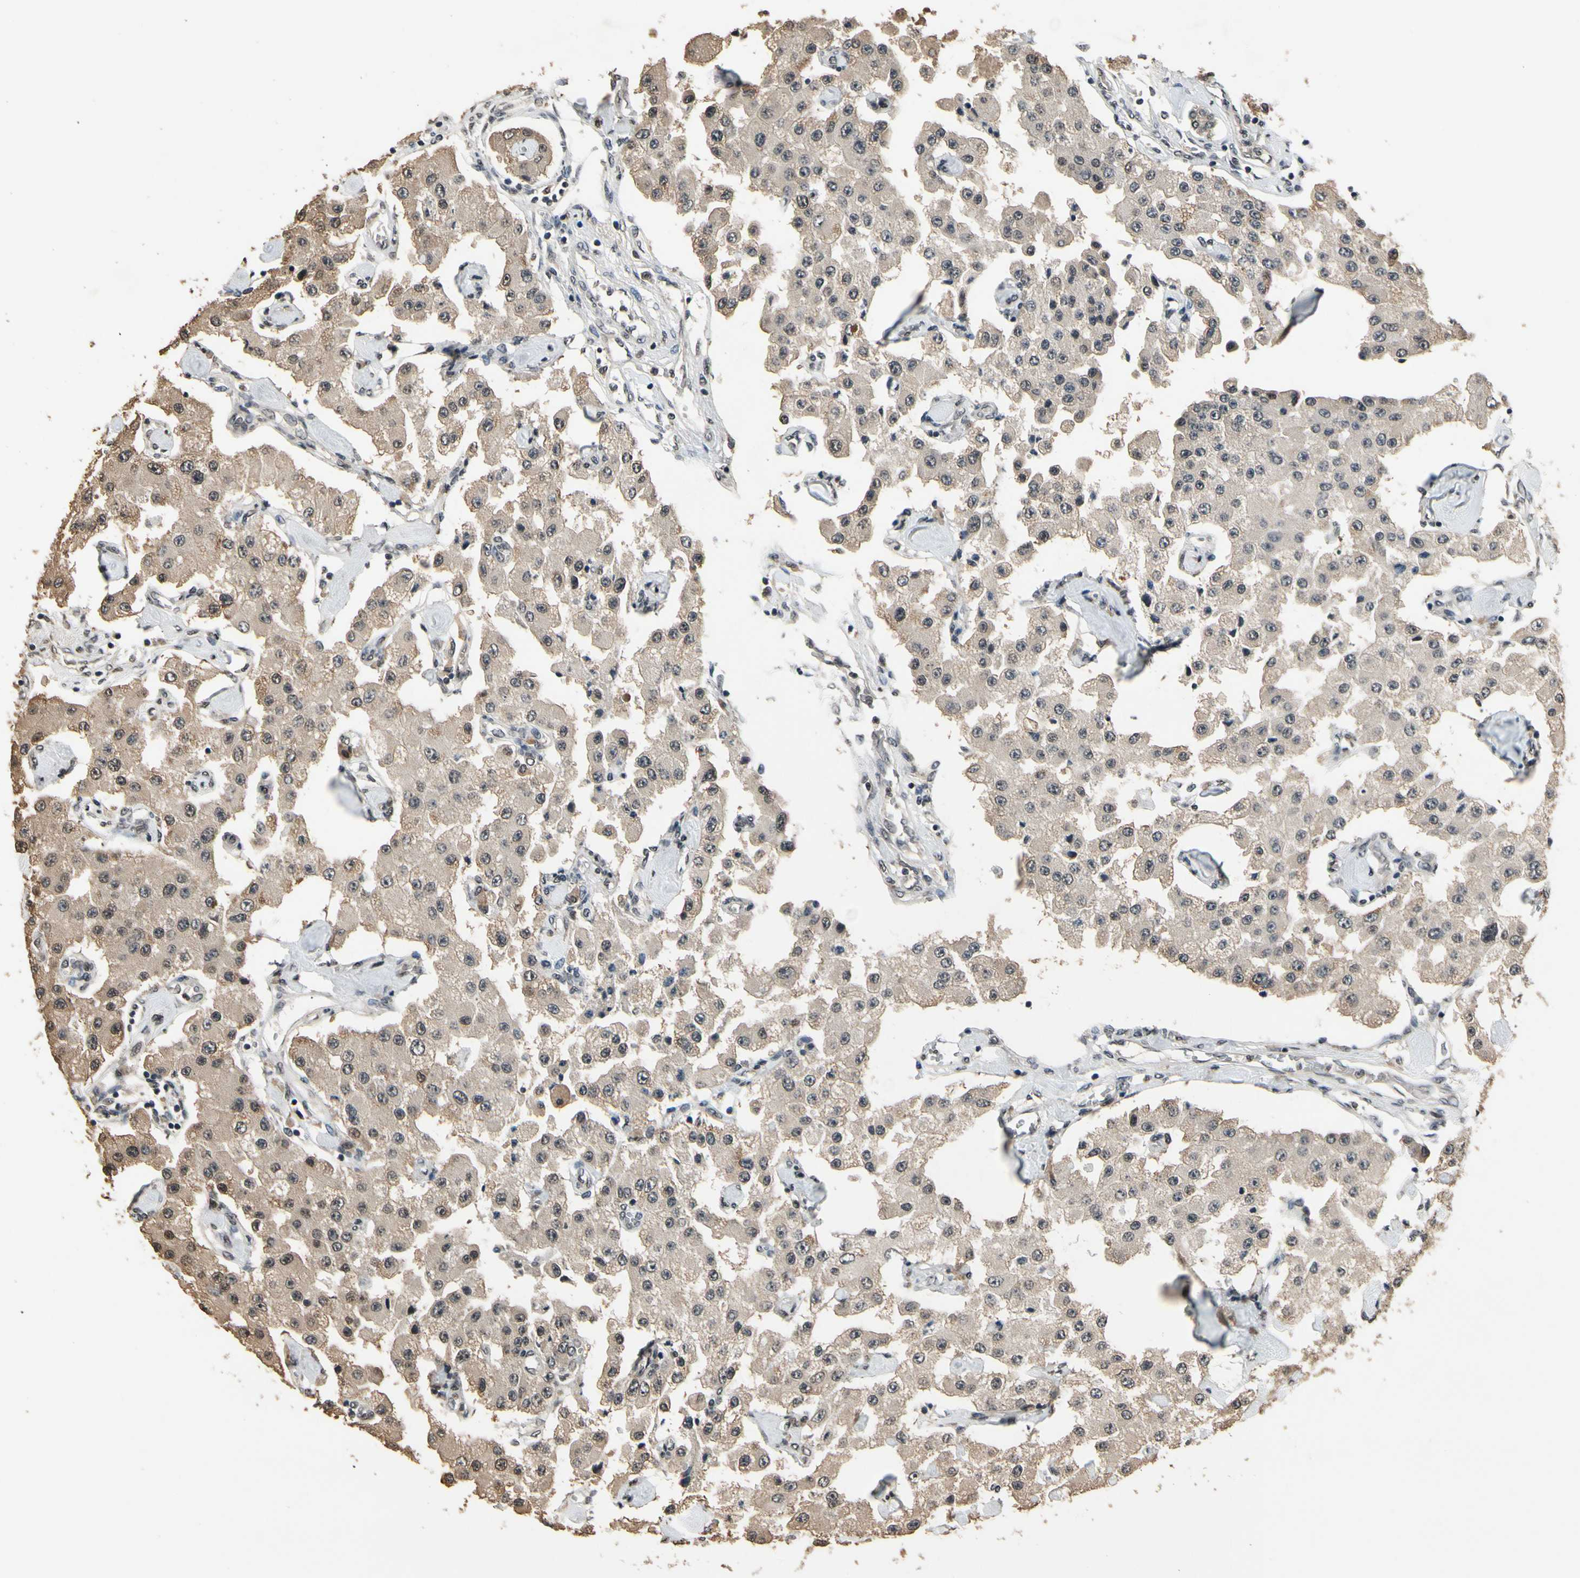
{"staining": {"intensity": "moderate", "quantity": ">75%", "location": "cytoplasmic/membranous"}, "tissue": "carcinoid", "cell_type": "Tumor cells", "image_type": "cancer", "snomed": [{"axis": "morphology", "description": "Carcinoid, malignant, NOS"}, {"axis": "topography", "description": "Pancreas"}], "caption": "Carcinoid stained with DAB immunohistochemistry (IHC) demonstrates medium levels of moderate cytoplasmic/membranous expression in approximately >75% of tumor cells.", "gene": "GCLC", "patient": {"sex": "male", "age": 41}}